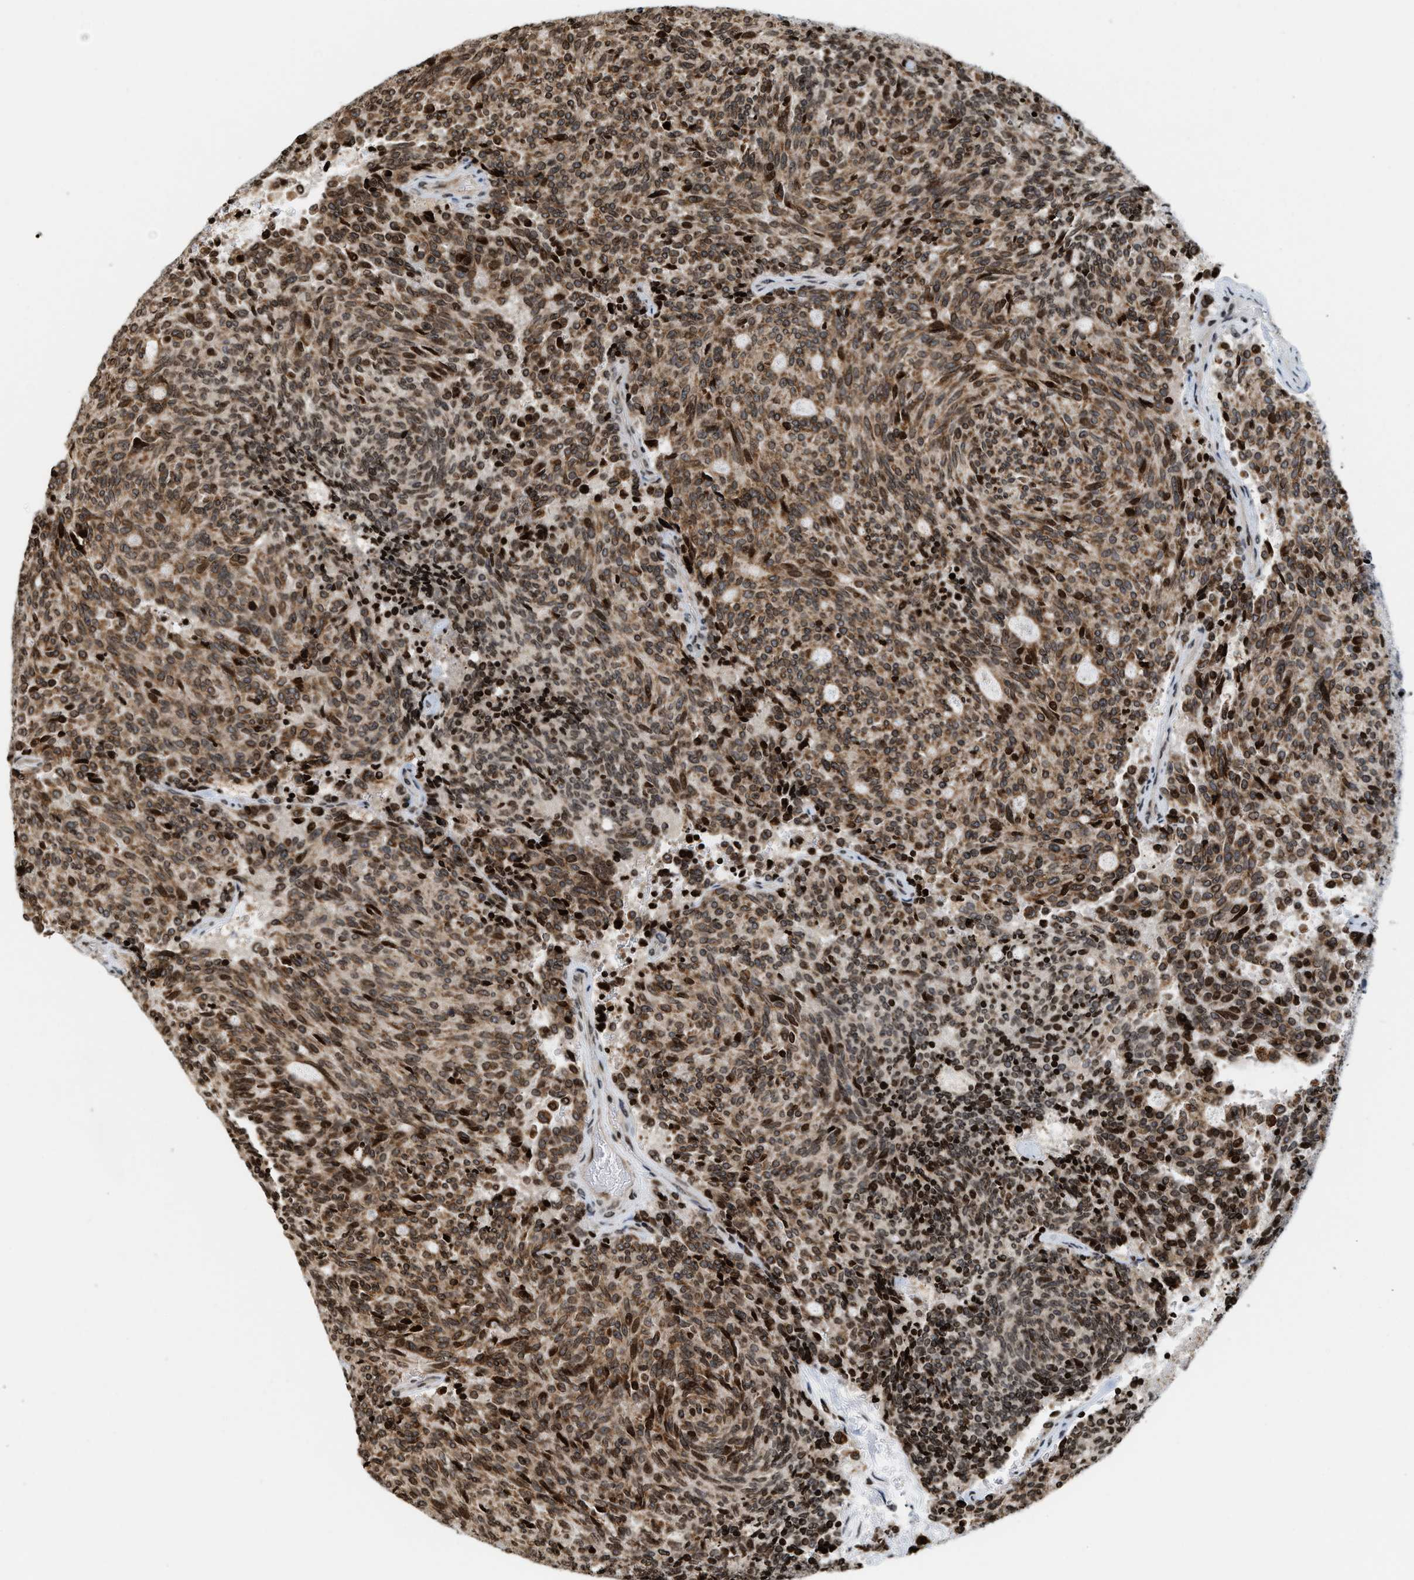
{"staining": {"intensity": "moderate", "quantity": ">75%", "location": "cytoplasmic/membranous"}, "tissue": "carcinoid", "cell_type": "Tumor cells", "image_type": "cancer", "snomed": [{"axis": "morphology", "description": "Carcinoid, malignant, NOS"}, {"axis": "topography", "description": "Pancreas"}], "caption": "Malignant carcinoid stained for a protein (brown) demonstrates moderate cytoplasmic/membranous positive staining in about >75% of tumor cells.", "gene": "PDZD2", "patient": {"sex": "female", "age": 54}}